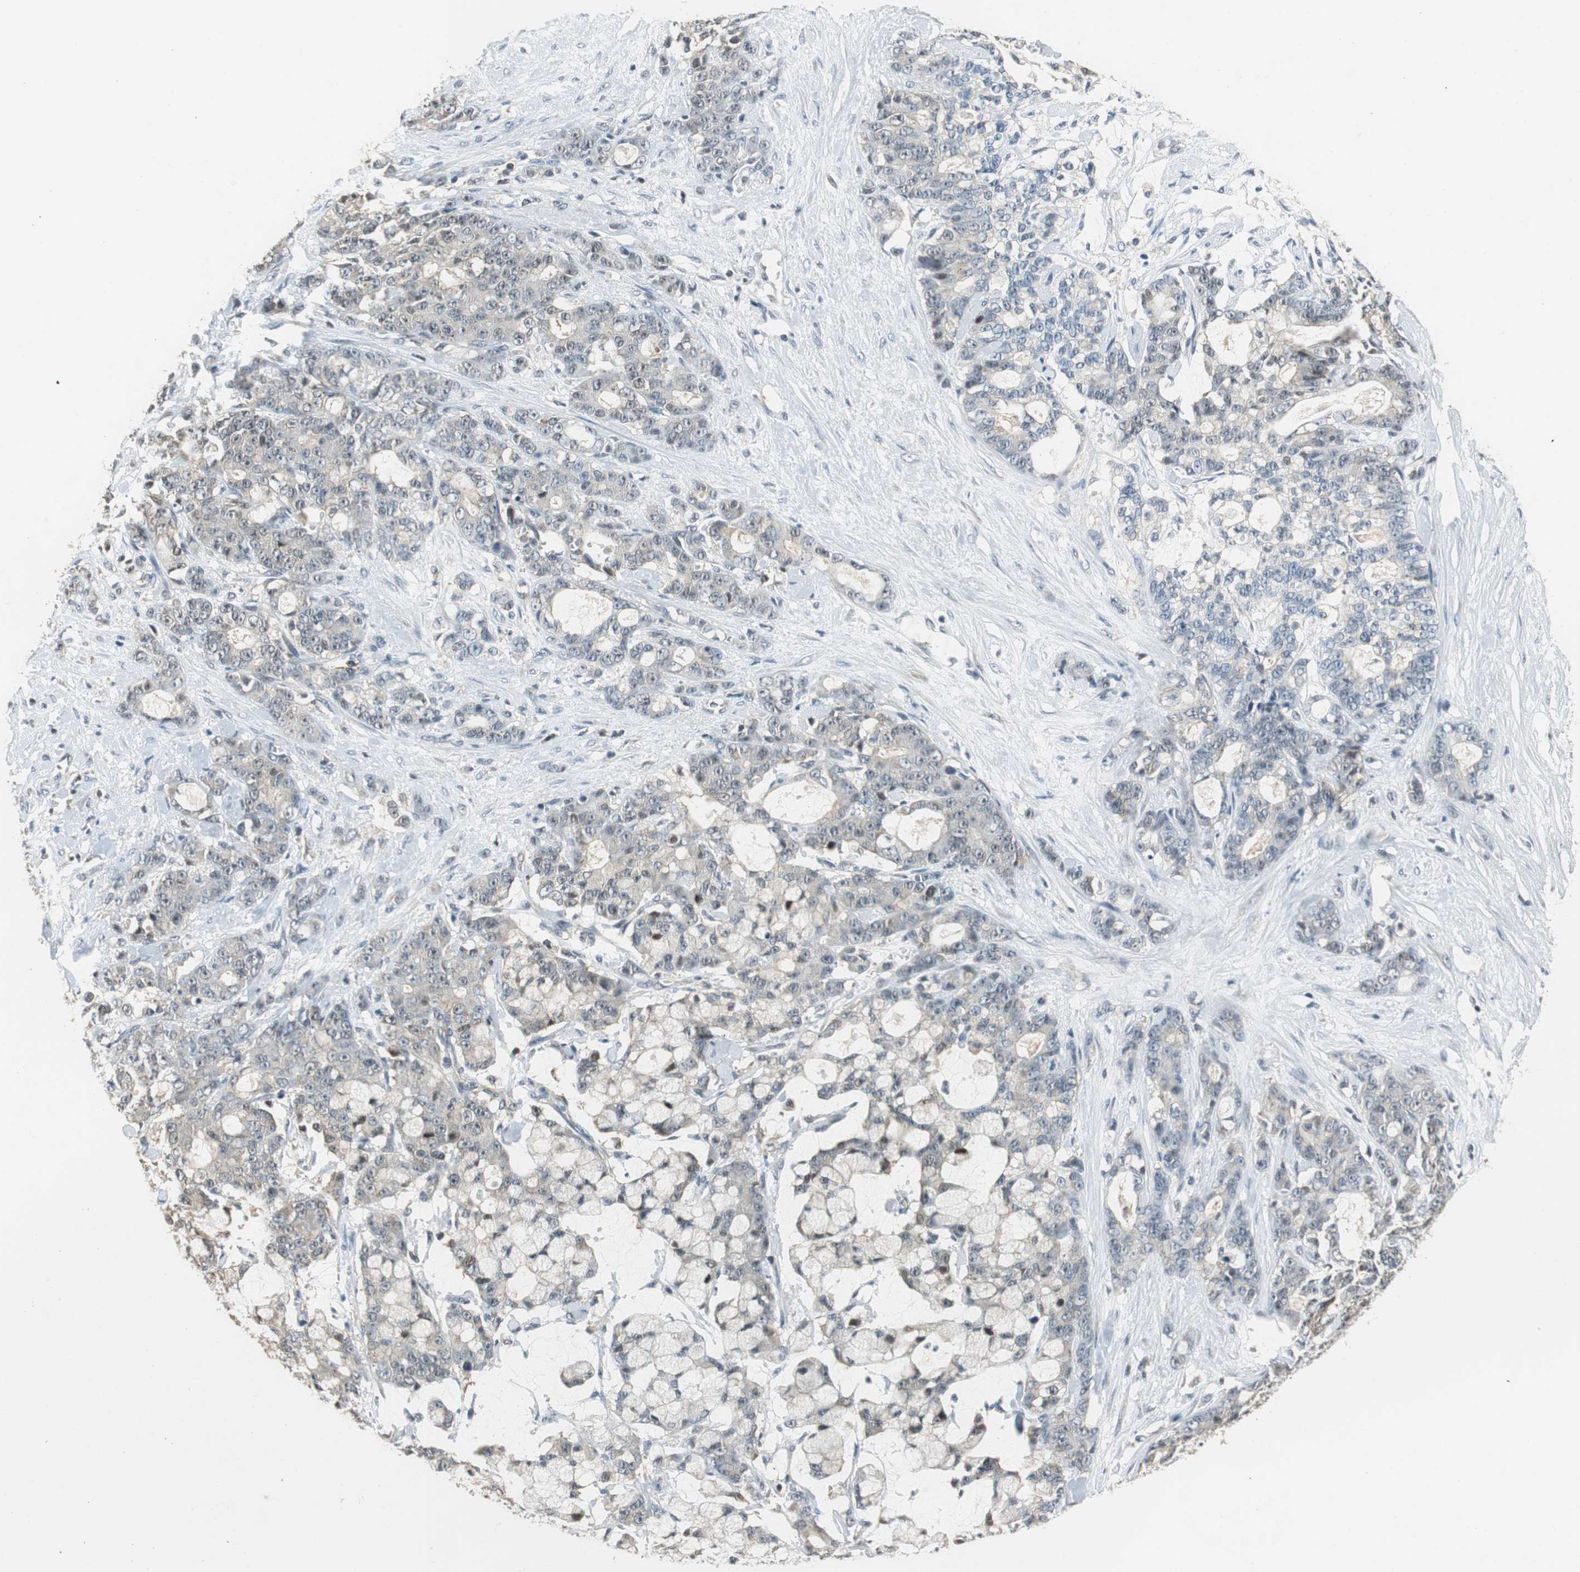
{"staining": {"intensity": "weak", "quantity": "25%-75%", "location": "cytoplasmic/membranous"}, "tissue": "pancreatic cancer", "cell_type": "Tumor cells", "image_type": "cancer", "snomed": [{"axis": "morphology", "description": "Adenocarcinoma, NOS"}, {"axis": "topography", "description": "Pancreas"}], "caption": "Protein staining of pancreatic cancer tissue reveals weak cytoplasmic/membranous positivity in about 25%-75% of tumor cells. Nuclei are stained in blue.", "gene": "GSDMD", "patient": {"sex": "female", "age": 73}}